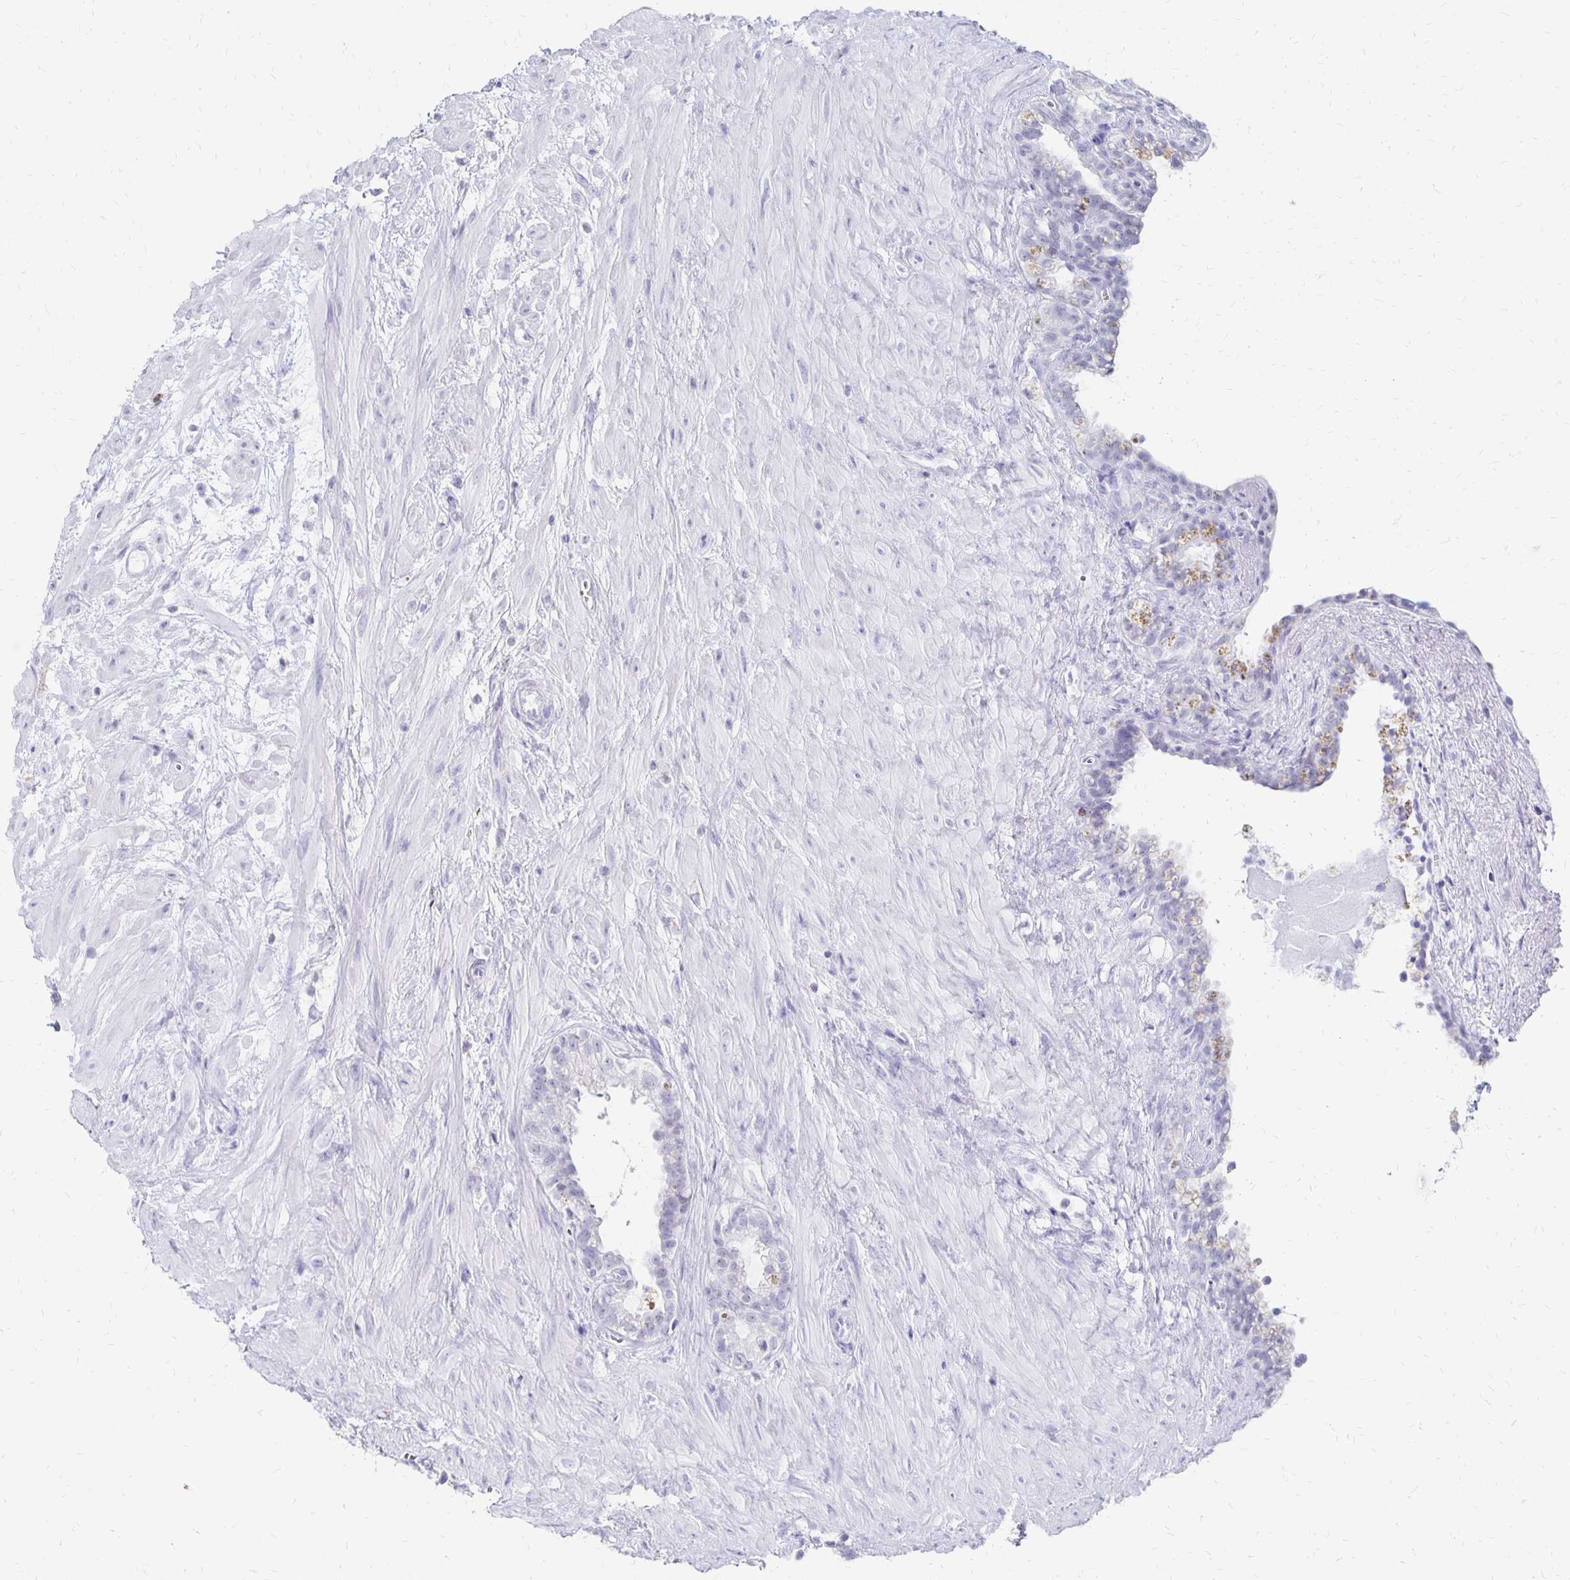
{"staining": {"intensity": "negative", "quantity": "none", "location": "none"}, "tissue": "seminal vesicle", "cell_type": "Glandular cells", "image_type": "normal", "snomed": [{"axis": "morphology", "description": "Normal tissue, NOS"}, {"axis": "topography", "description": "Seminal veicle"}], "caption": "An immunohistochemistry (IHC) photomicrograph of normal seminal vesicle is shown. There is no staining in glandular cells of seminal vesicle. (DAB (3,3'-diaminobenzidine) immunohistochemistry, high magnification).", "gene": "SYT2", "patient": {"sex": "male", "age": 76}}